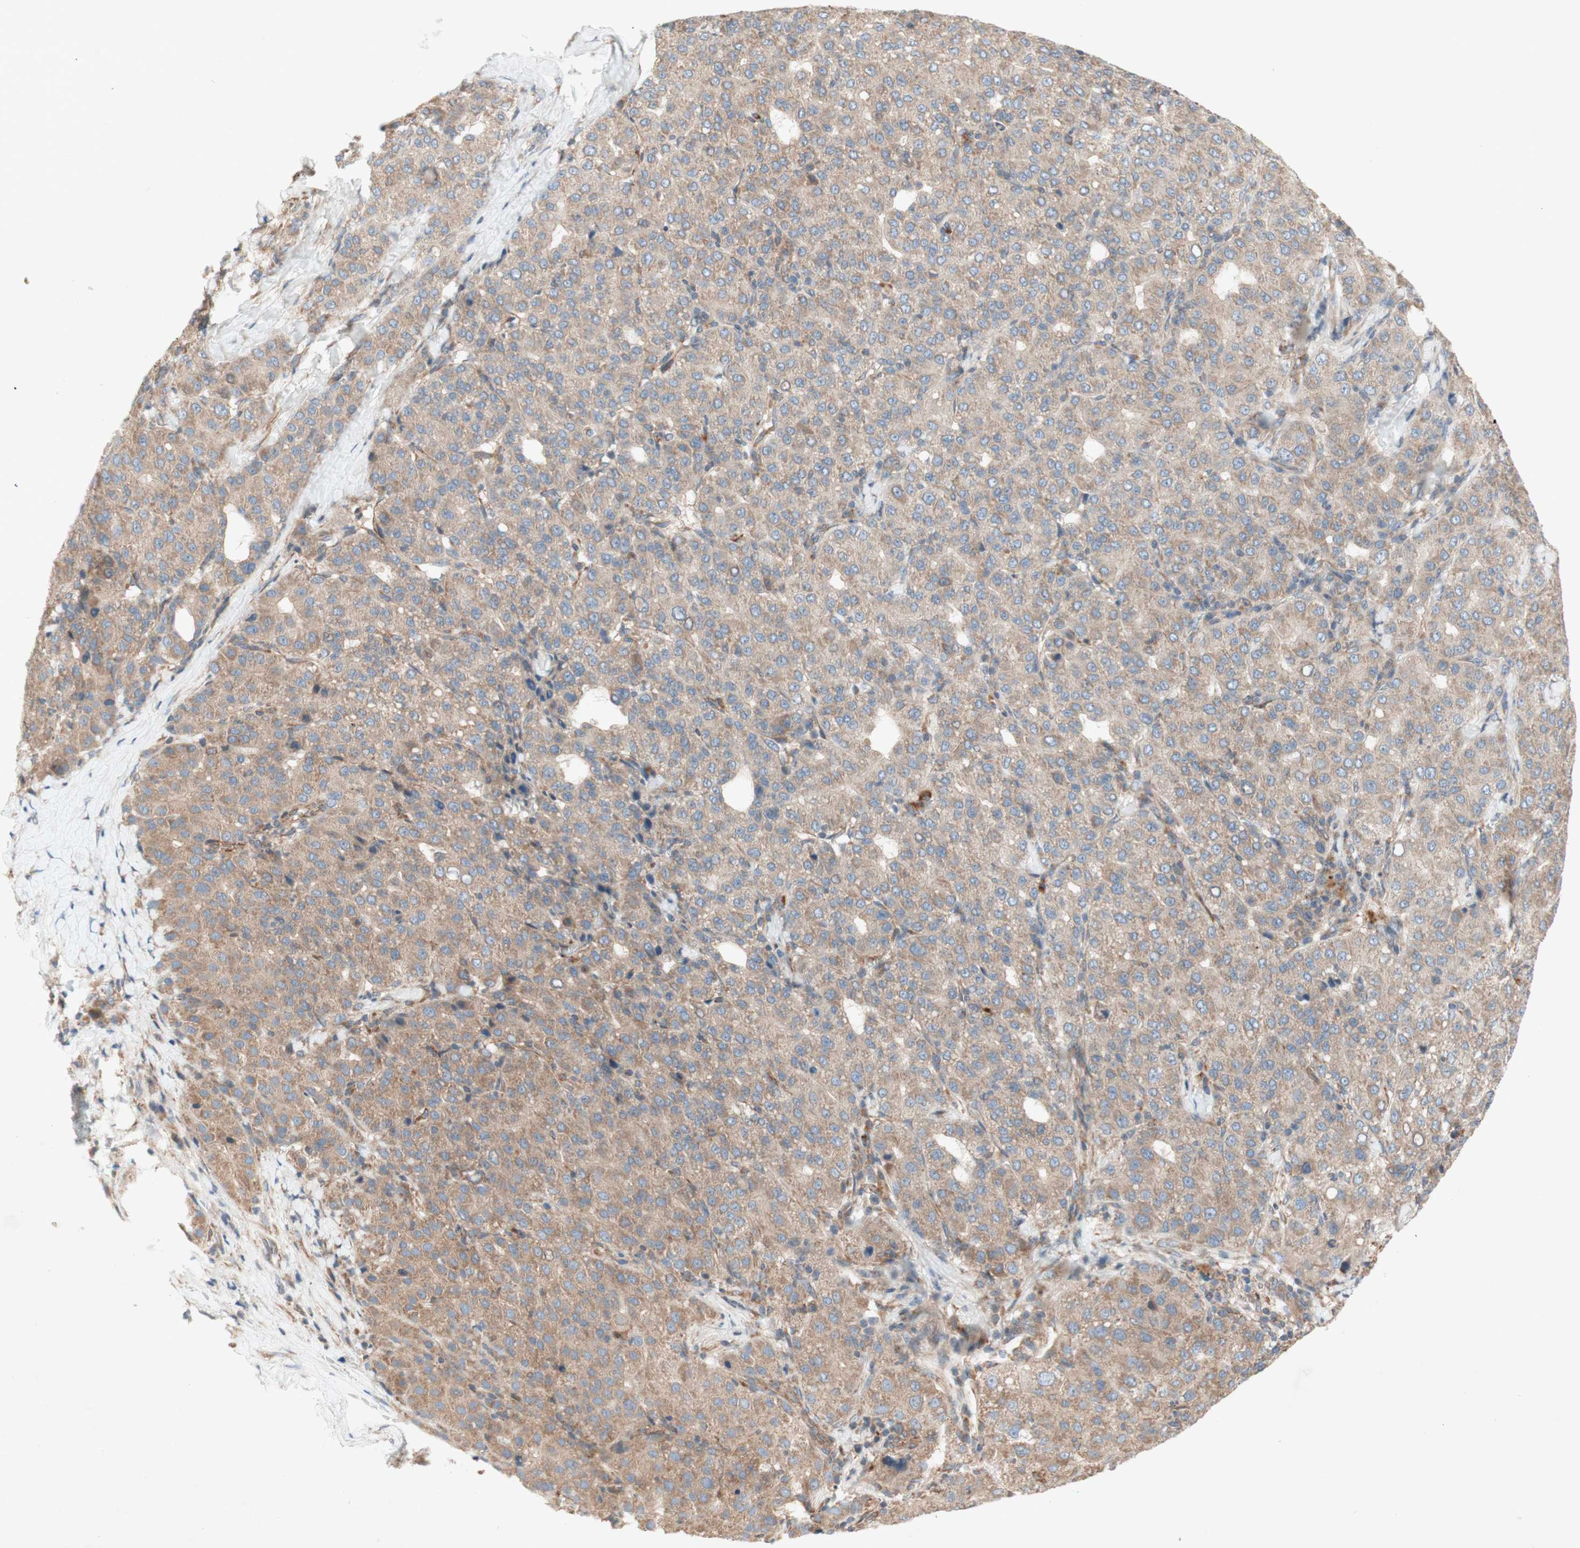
{"staining": {"intensity": "moderate", "quantity": ">75%", "location": "cytoplasmic/membranous"}, "tissue": "liver cancer", "cell_type": "Tumor cells", "image_type": "cancer", "snomed": [{"axis": "morphology", "description": "Carcinoma, Hepatocellular, NOS"}, {"axis": "topography", "description": "Liver"}], "caption": "Liver hepatocellular carcinoma stained for a protein reveals moderate cytoplasmic/membranous positivity in tumor cells. (brown staining indicates protein expression, while blue staining denotes nuclei).", "gene": "SOCS2", "patient": {"sex": "male", "age": 65}}